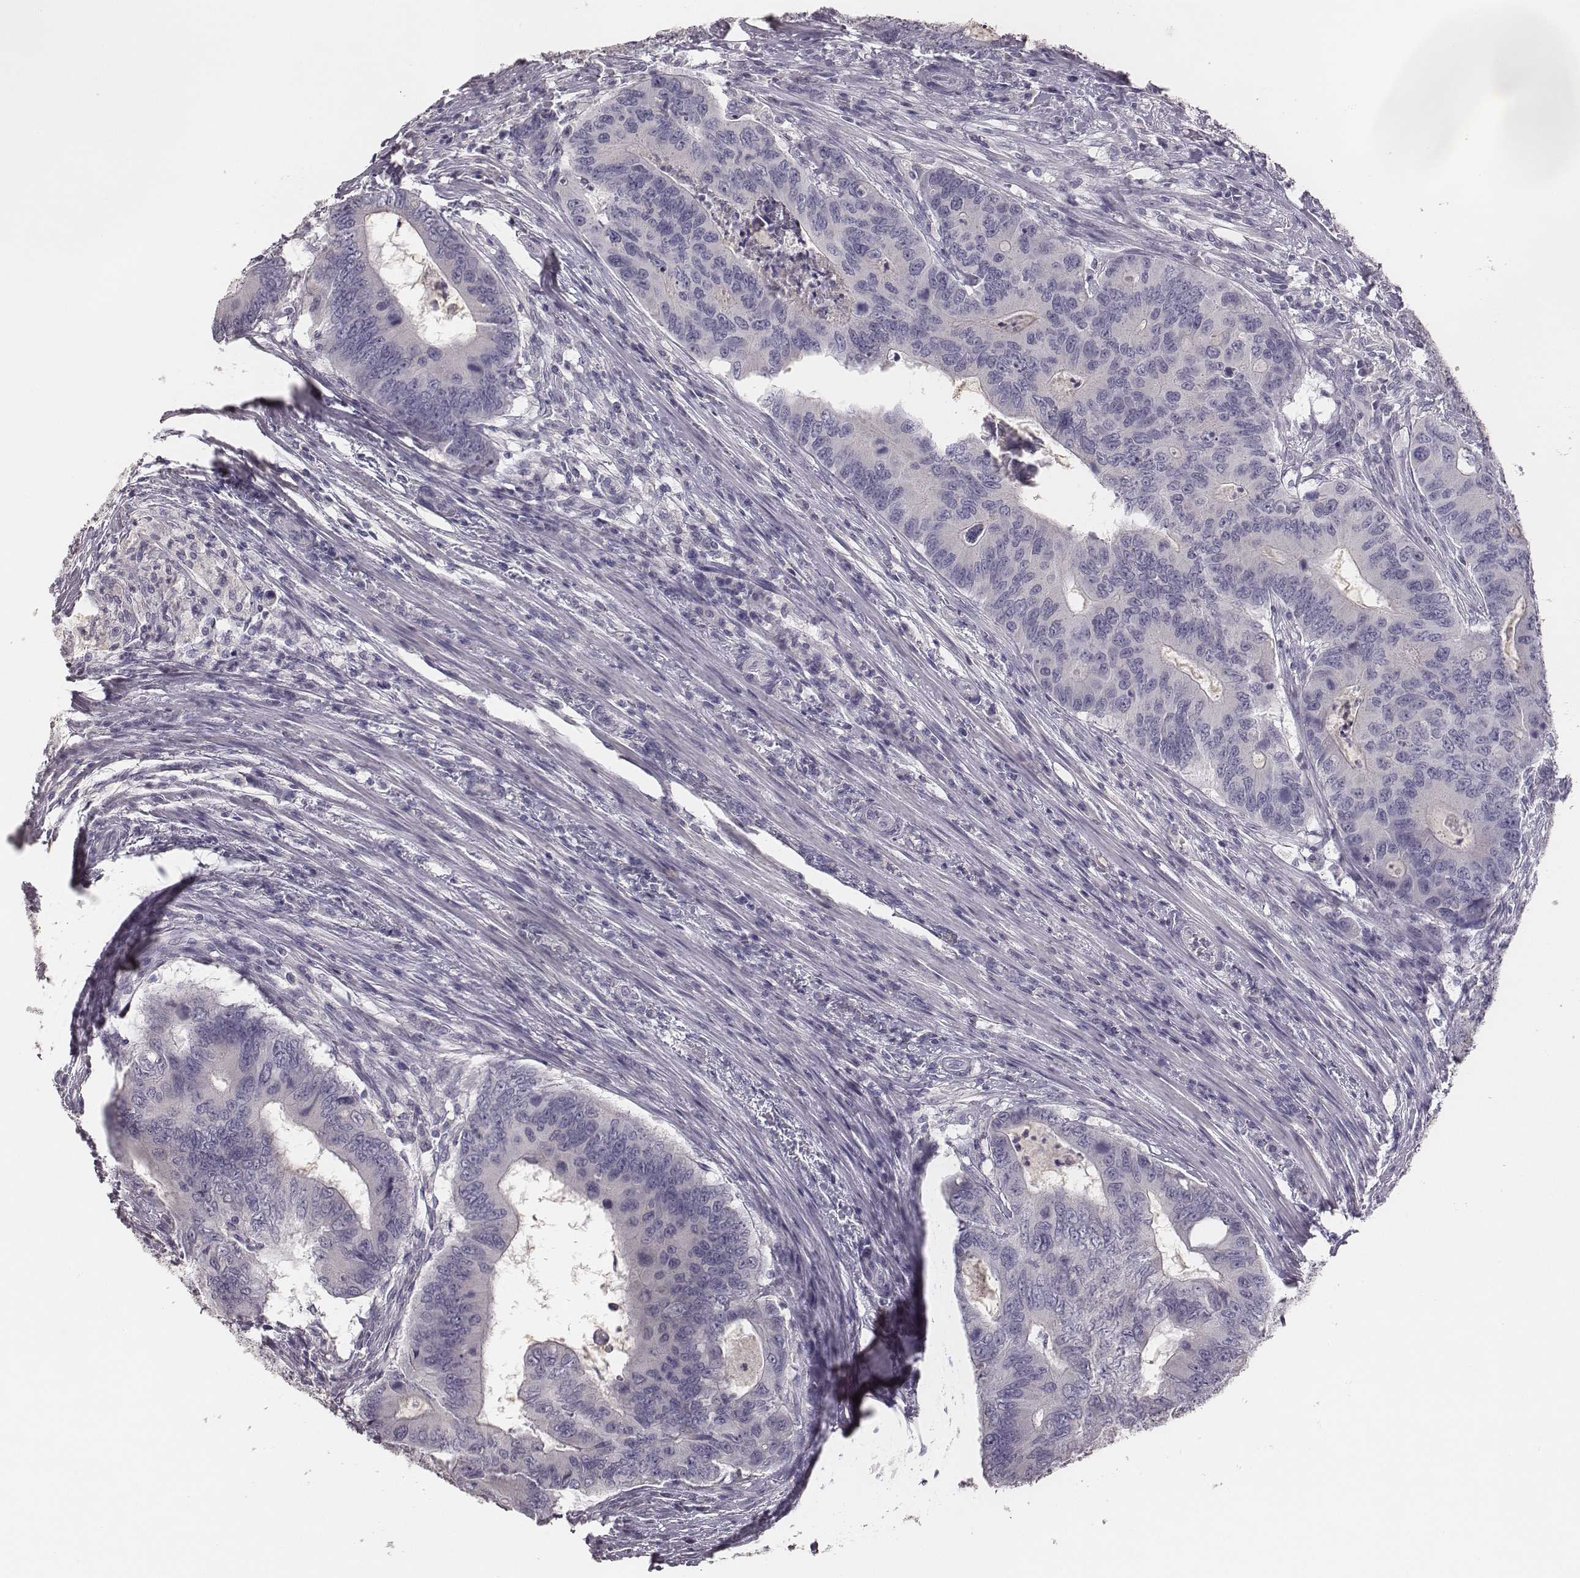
{"staining": {"intensity": "negative", "quantity": "none", "location": "none"}, "tissue": "colorectal cancer", "cell_type": "Tumor cells", "image_type": "cancer", "snomed": [{"axis": "morphology", "description": "Adenocarcinoma, NOS"}, {"axis": "topography", "description": "Colon"}], "caption": "This is a image of immunohistochemistry staining of colorectal cancer, which shows no expression in tumor cells.", "gene": "MYH6", "patient": {"sex": "male", "age": 53}}